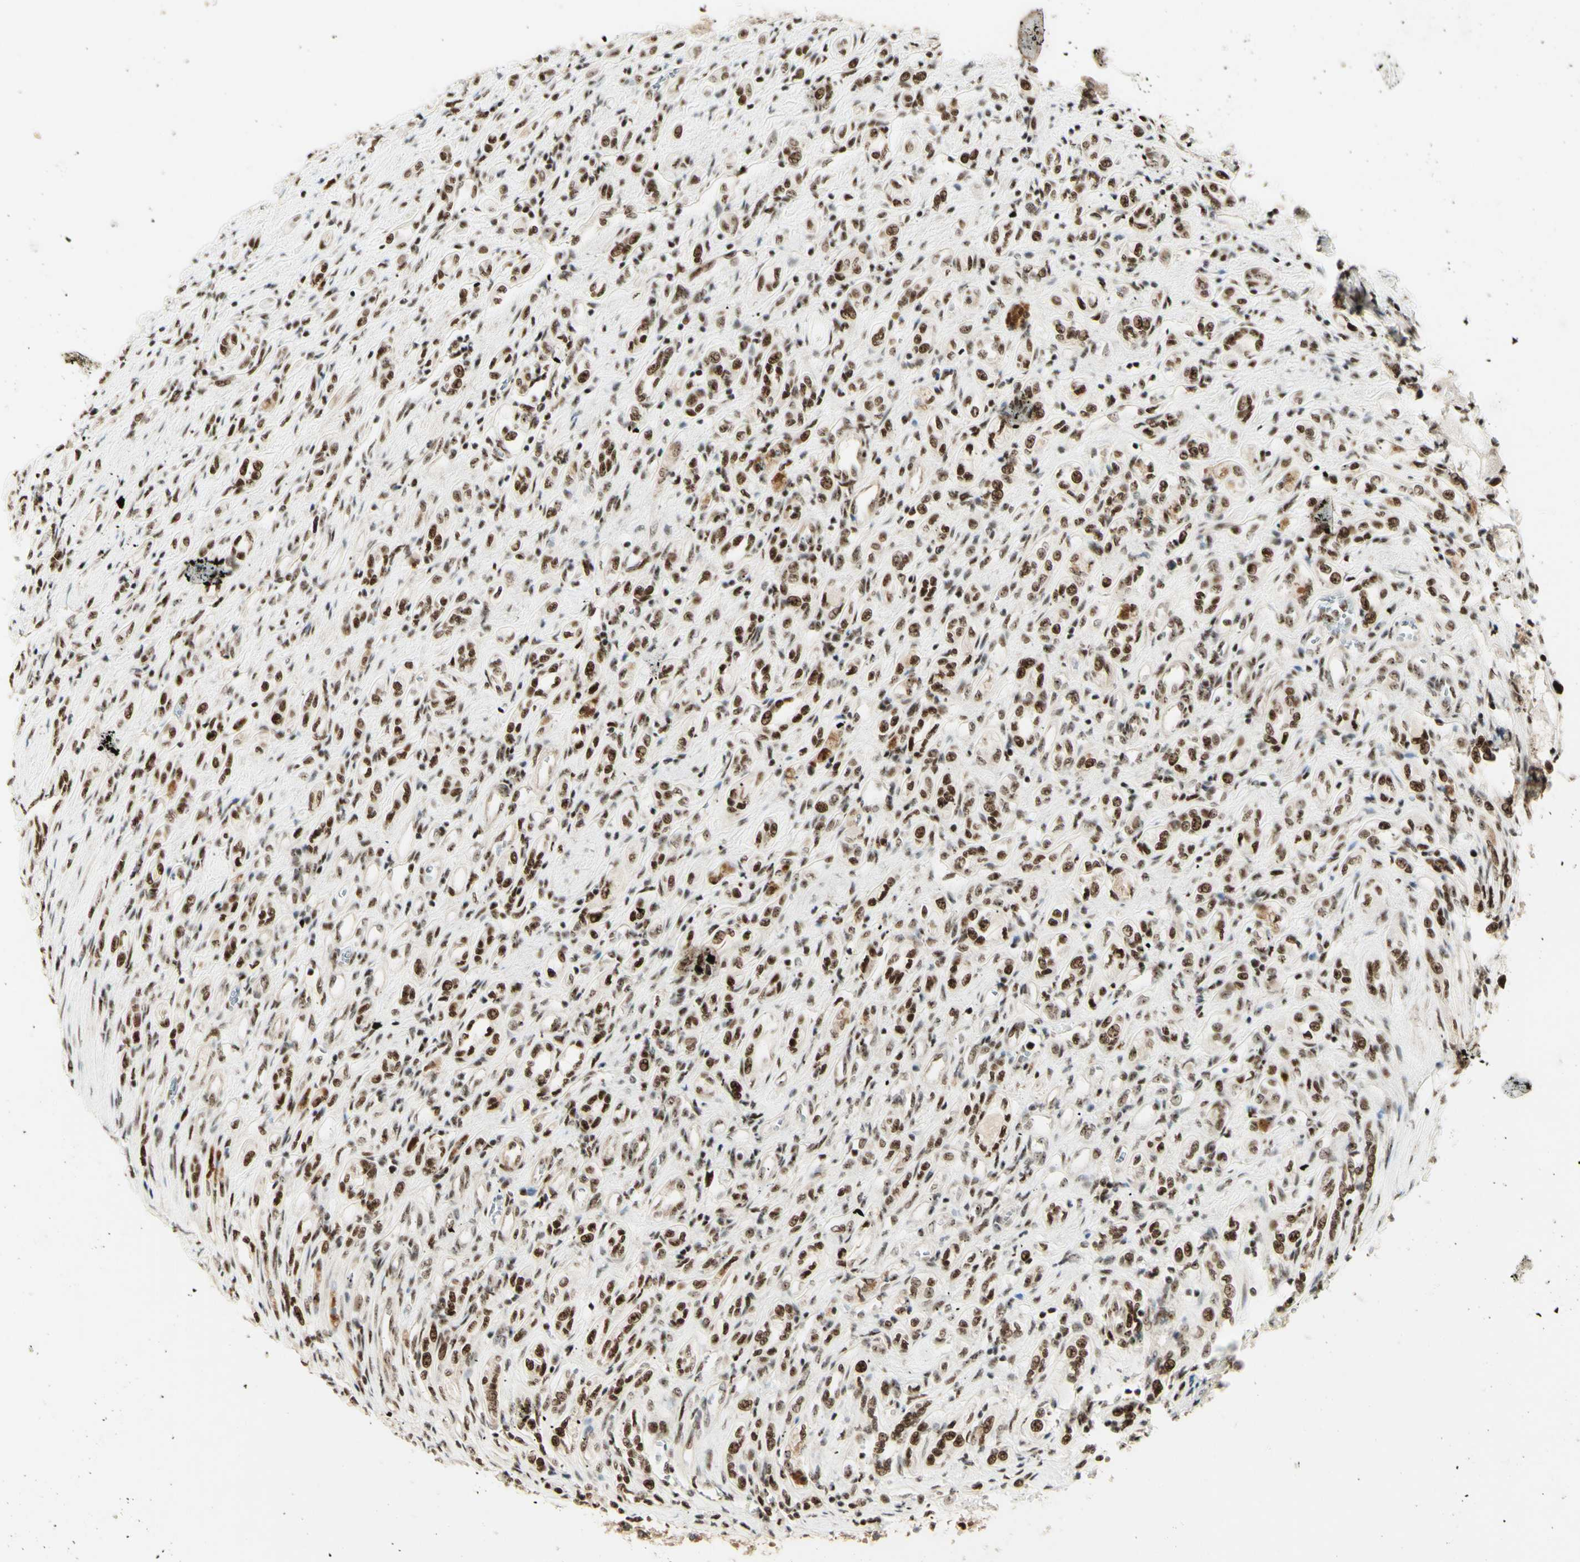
{"staining": {"intensity": "strong", "quantity": ">75%", "location": "nuclear"}, "tissue": "renal cancer", "cell_type": "Tumor cells", "image_type": "cancer", "snomed": [{"axis": "morphology", "description": "Adenocarcinoma, NOS"}, {"axis": "topography", "description": "Kidney"}], "caption": "Protein staining by IHC displays strong nuclear positivity in approximately >75% of tumor cells in renal cancer (adenocarcinoma). (IHC, brightfield microscopy, high magnification).", "gene": "DHX9", "patient": {"sex": "female", "age": 70}}